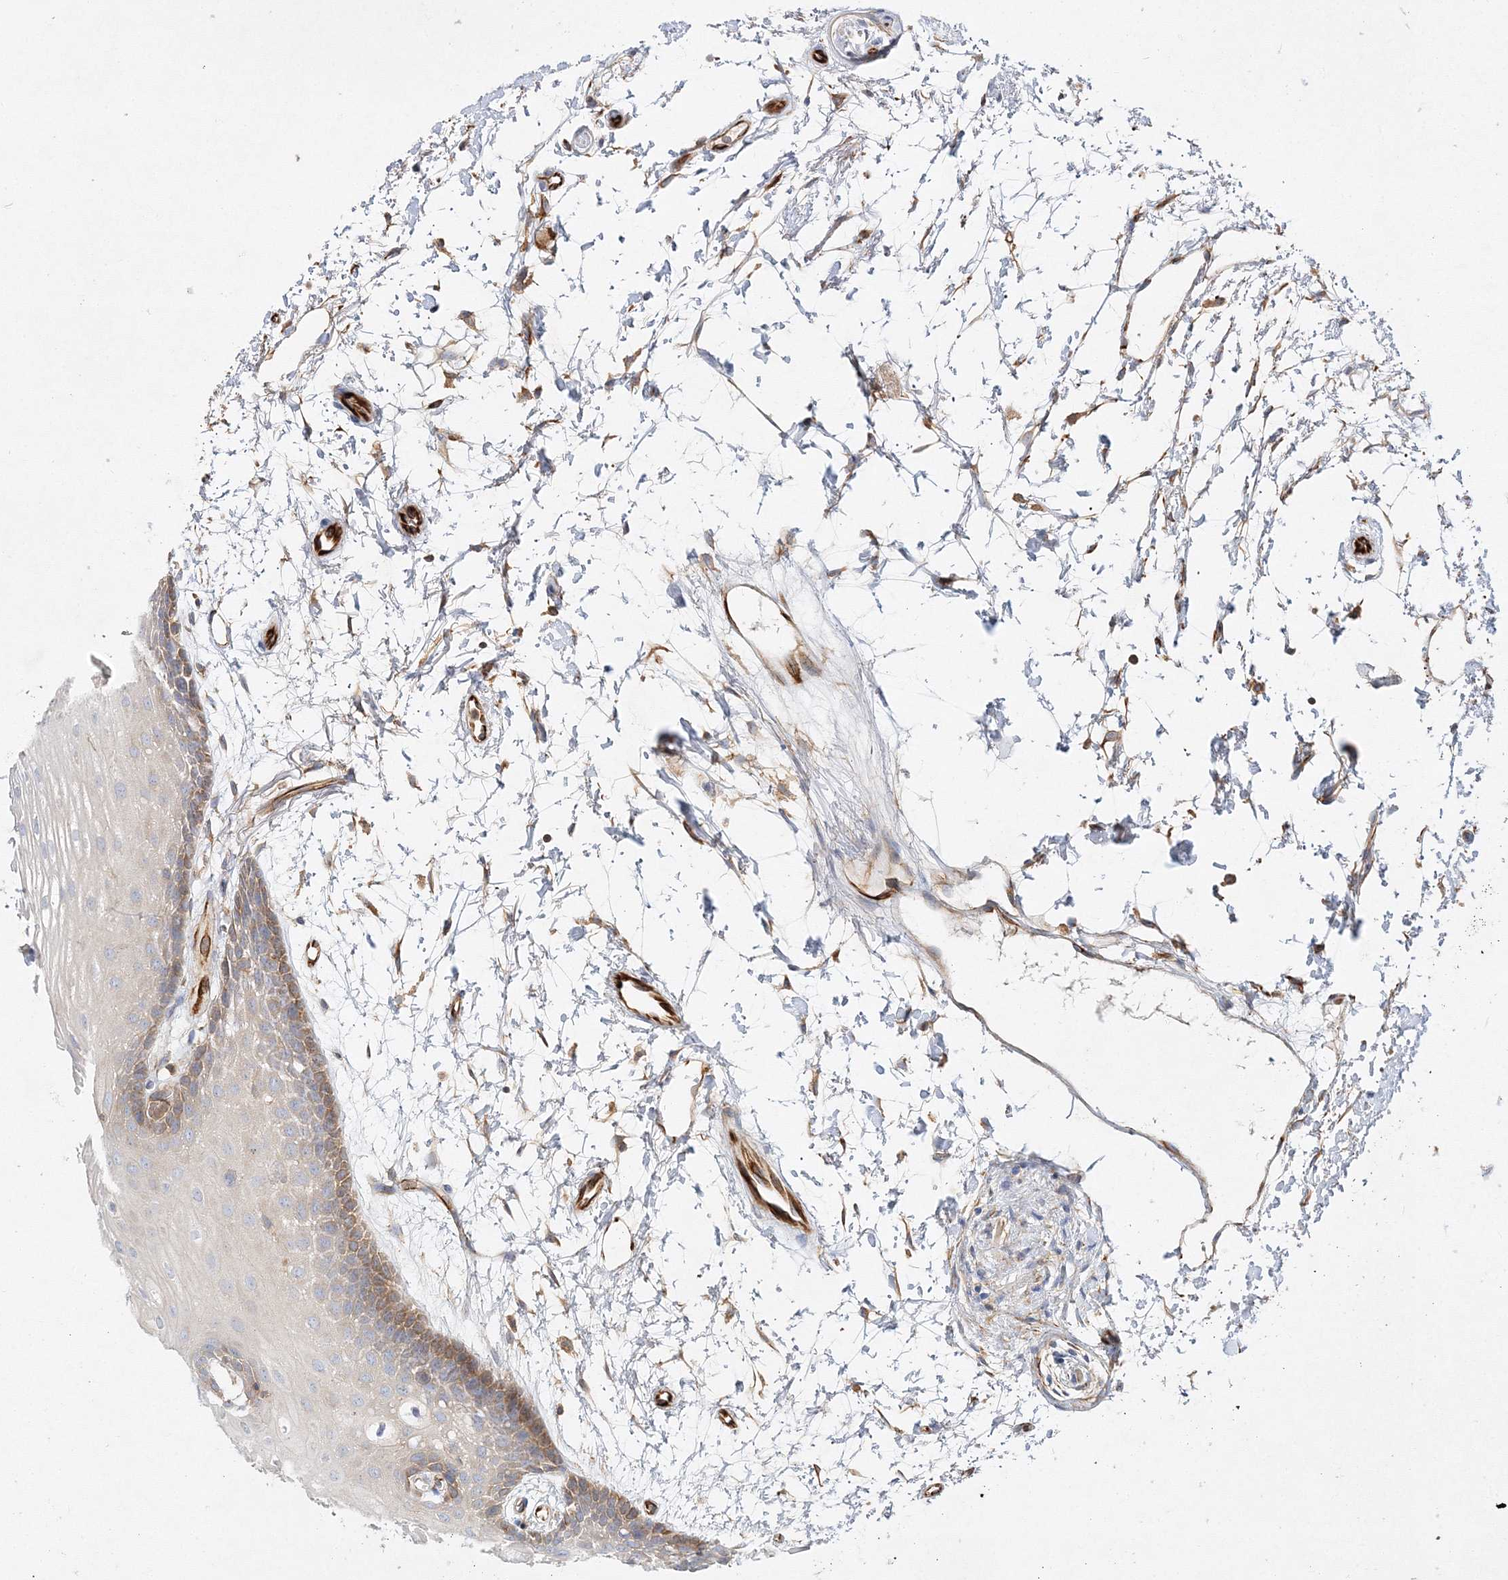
{"staining": {"intensity": "moderate", "quantity": "25%-75%", "location": "cytoplasmic/membranous"}, "tissue": "oral mucosa", "cell_type": "Squamous epithelial cells", "image_type": "normal", "snomed": [{"axis": "morphology", "description": "Normal tissue, NOS"}, {"axis": "topography", "description": "Skeletal muscle"}, {"axis": "topography", "description": "Oral tissue"}, {"axis": "topography", "description": "Peripheral nerve tissue"}], "caption": "Immunohistochemical staining of normal human oral mucosa demonstrates 25%-75% levels of moderate cytoplasmic/membranous protein expression in approximately 25%-75% of squamous epithelial cells. The protein of interest is stained brown, and the nuclei are stained in blue (DAB (3,3'-diaminobenzidine) IHC with brightfield microscopy, high magnification).", "gene": "WDR37", "patient": {"sex": "female", "age": 84}}